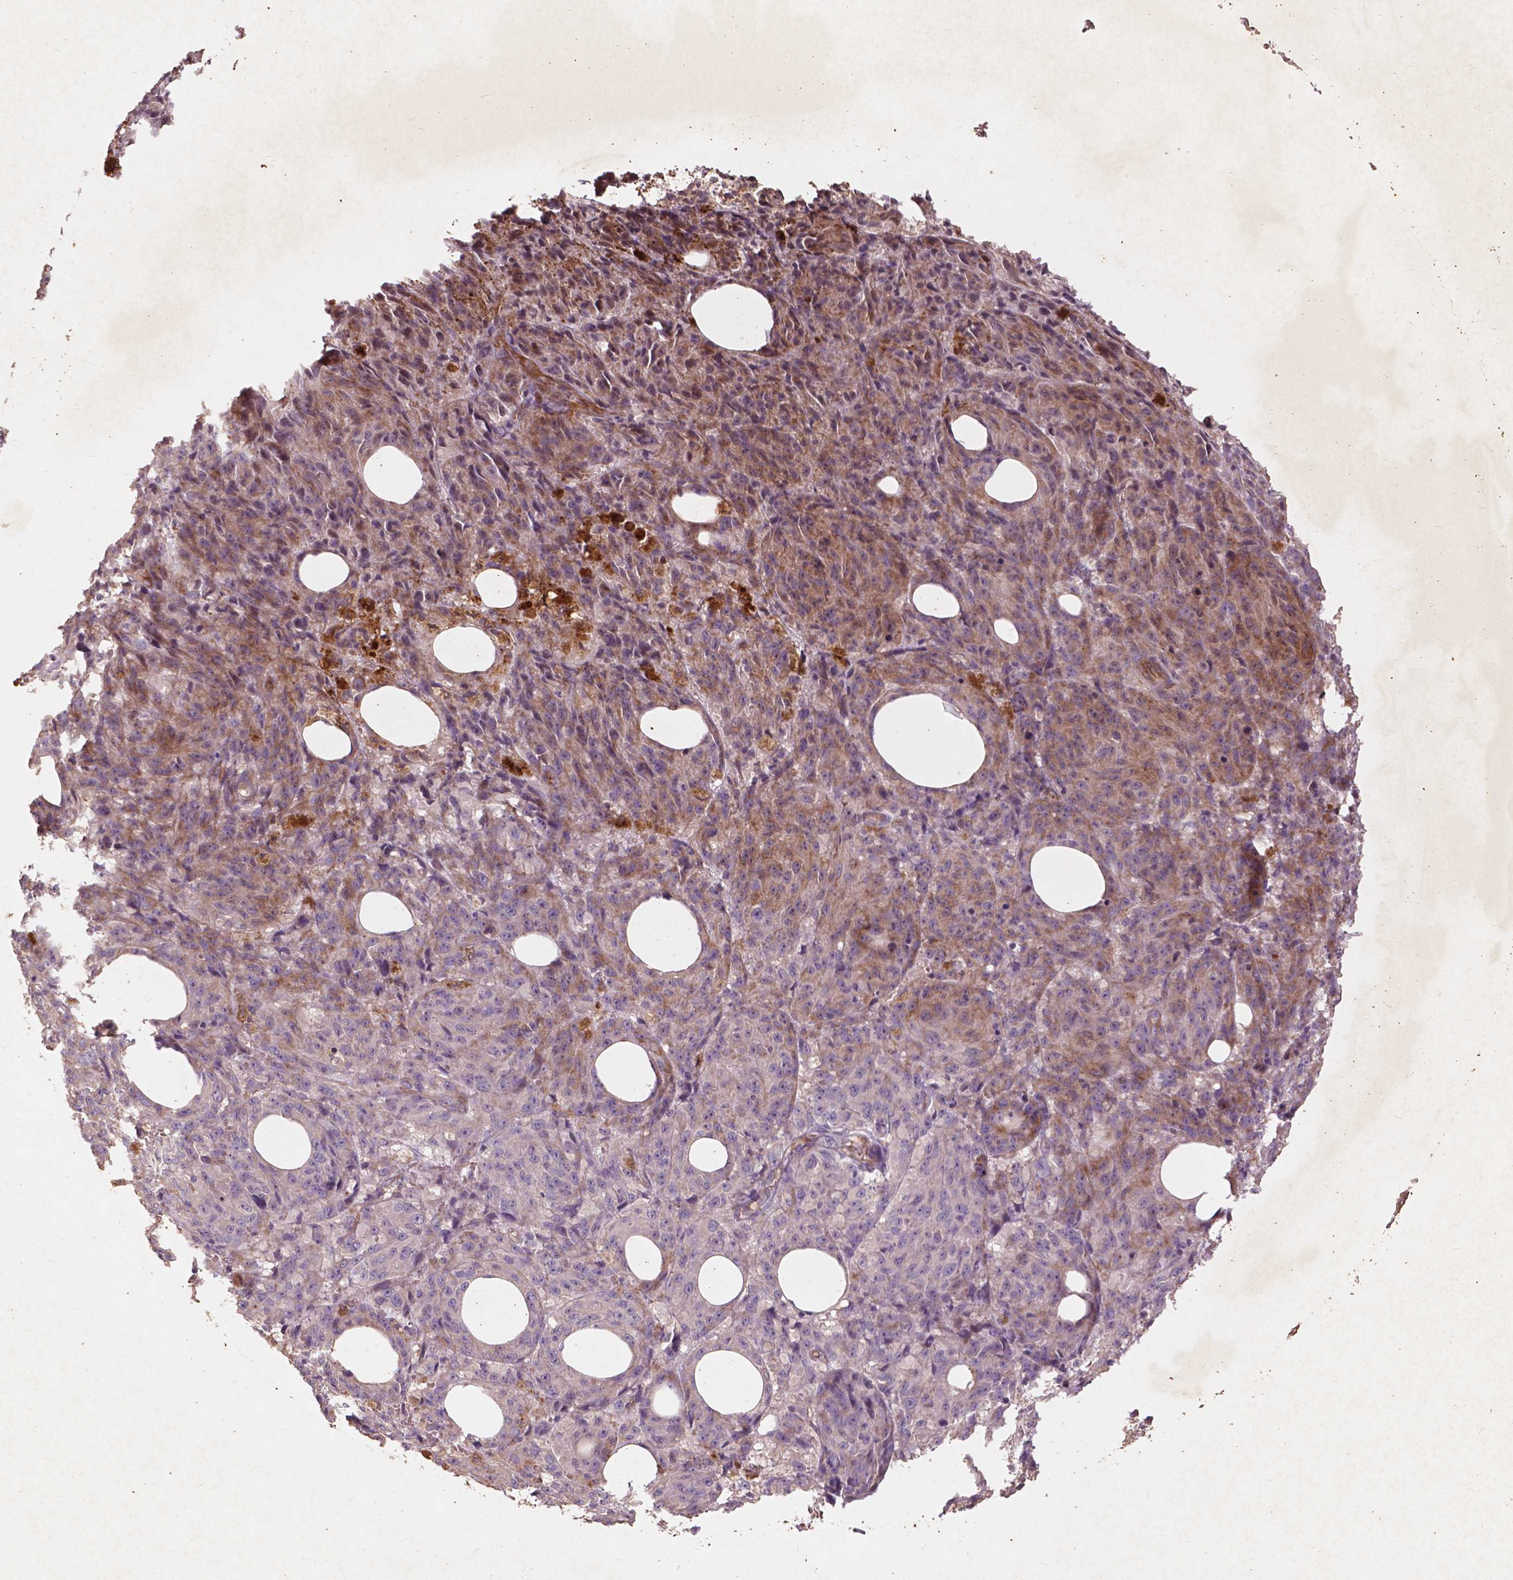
{"staining": {"intensity": "negative", "quantity": "none", "location": "none"}, "tissue": "melanoma", "cell_type": "Tumor cells", "image_type": "cancer", "snomed": [{"axis": "morphology", "description": "Malignant melanoma, NOS"}, {"axis": "topography", "description": "Skin"}], "caption": "IHC image of human melanoma stained for a protein (brown), which displays no expression in tumor cells.", "gene": "RFPL4B", "patient": {"sex": "female", "age": 34}}